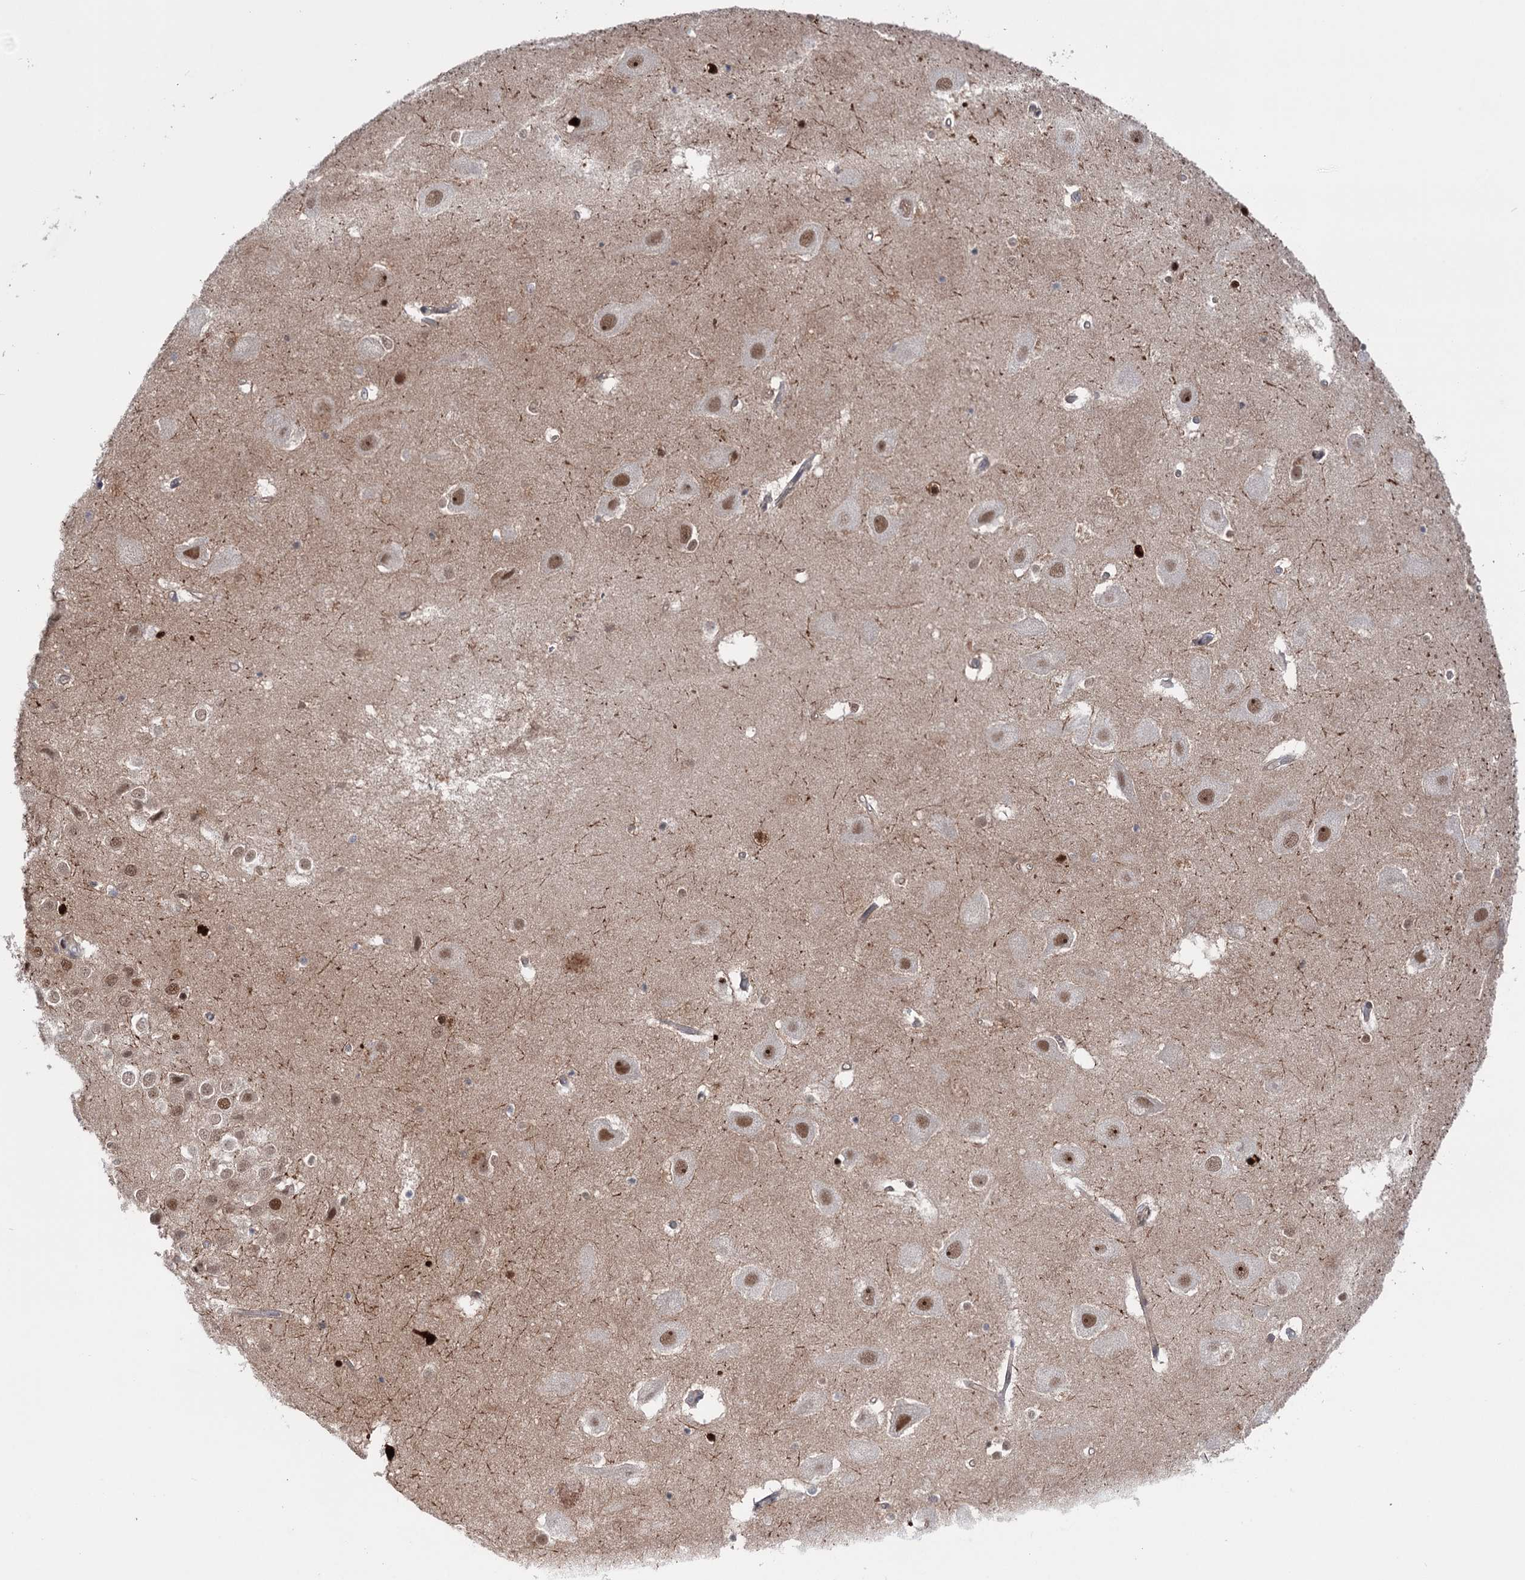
{"staining": {"intensity": "moderate", "quantity": "<25%", "location": "cytoplasmic/membranous"}, "tissue": "hippocampus", "cell_type": "Glial cells", "image_type": "normal", "snomed": [{"axis": "morphology", "description": "Normal tissue, NOS"}, {"axis": "topography", "description": "Hippocampus"}], "caption": "Immunohistochemistry (IHC) (DAB (3,3'-diaminobenzidine)) staining of benign hippocampus exhibits moderate cytoplasmic/membranous protein staining in about <25% of glial cells. (Stains: DAB (3,3'-diaminobenzidine) in brown, nuclei in blue, Microscopy: brightfield microscopy at high magnification).", "gene": "FAM53A", "patient": {"sex": "female", "age": 52}}